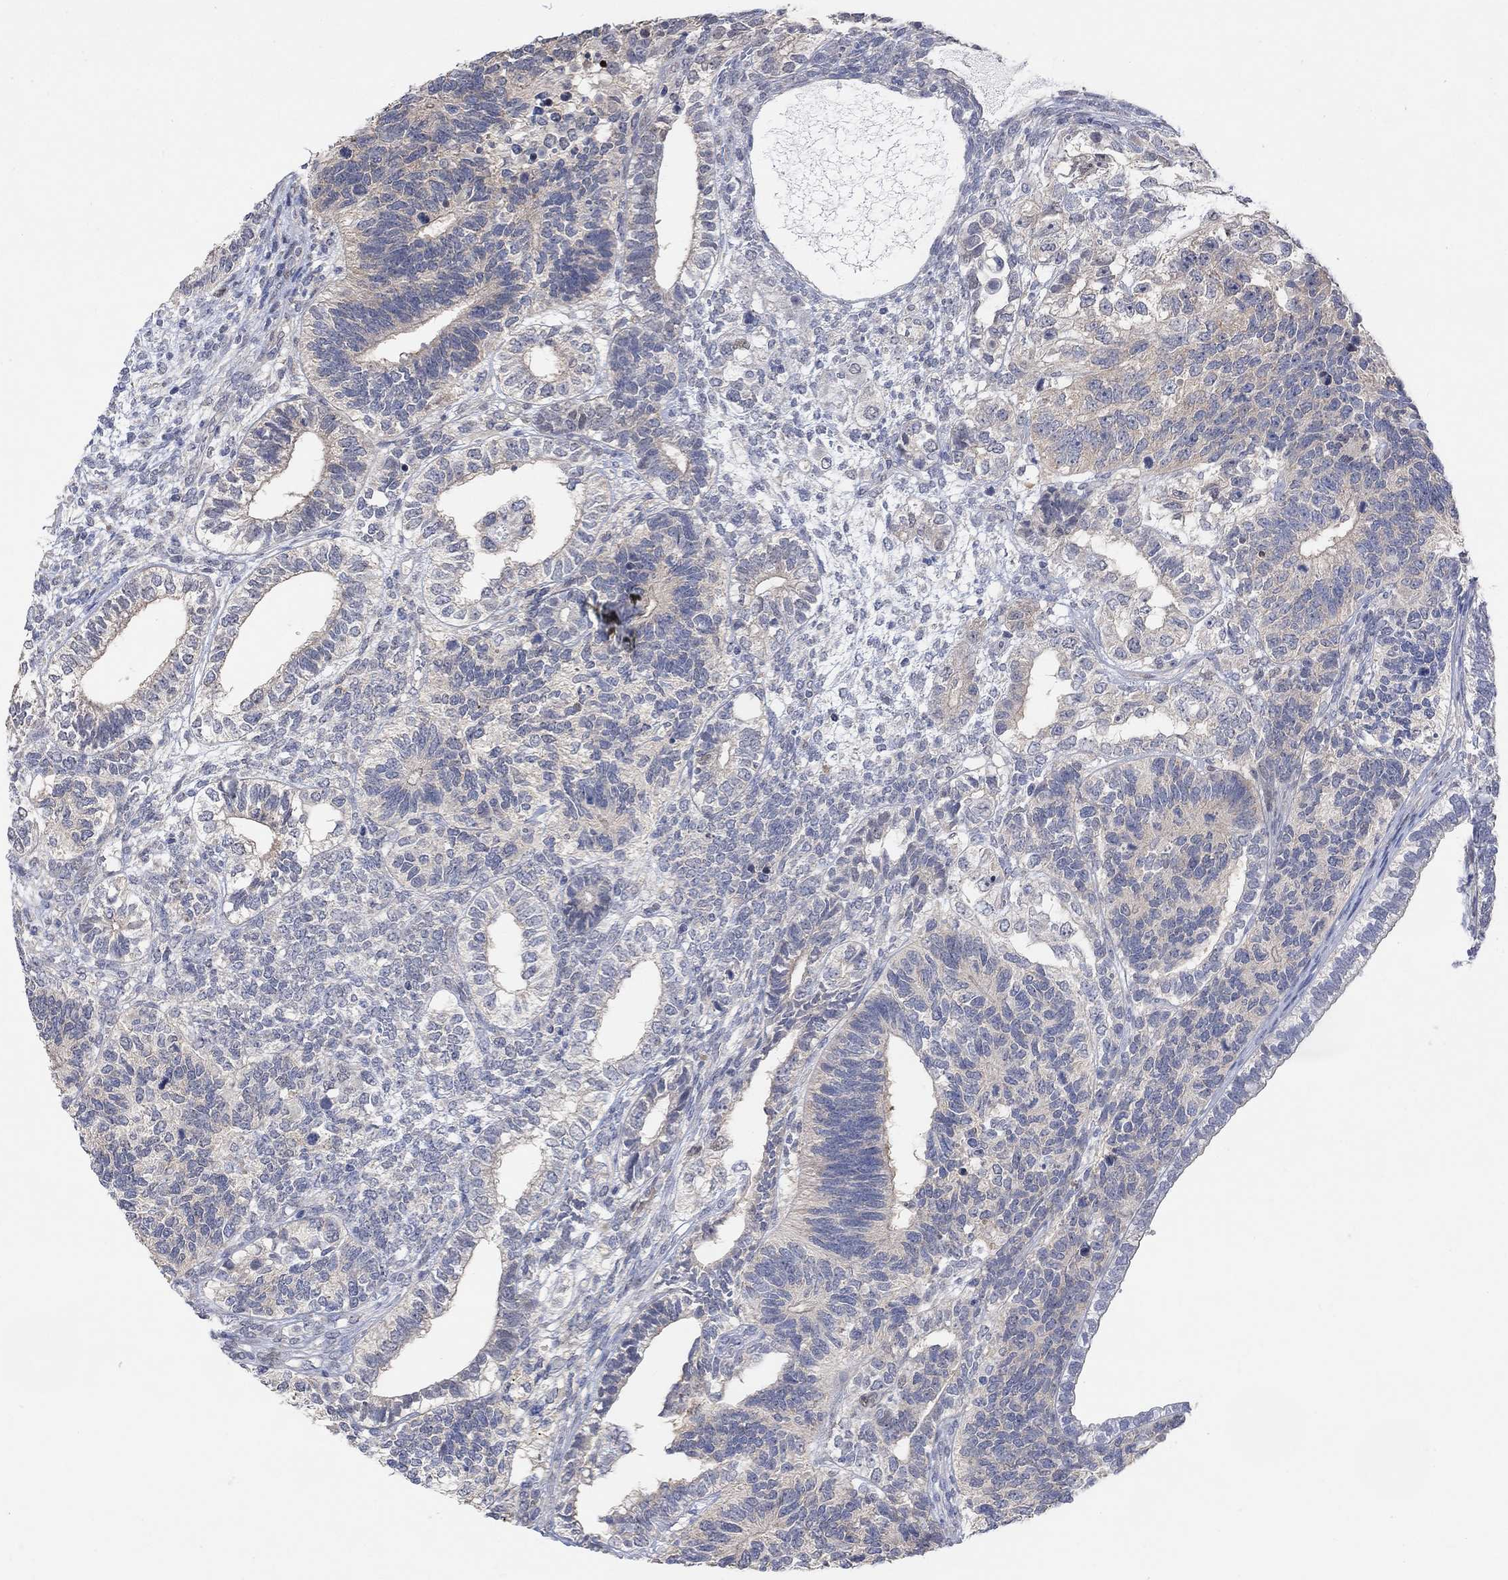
{"staining": {"intensity": "negative", "quantity": "none", "location": "none"}, "tissue": "testis cancer", "cell_type": "Tumor cells", "image_type": "cancer", "snomed": [{"axis": "morphology", "description": "Seminoma, NOS"}, {"axis": "morphology", "description": "Carcinoma, Embryonal, NOS"}, {"axis": "topography", "description": "Testis"}], "caption": "Micrograph shows no significant protein staining in tumor cells of testis cancer. (Stains: DAB (3,3'-diaminobenzidine) IHC with hematoxylin counter stain, Microscopy: brightfield microscopy at high magnification).", "gene": "CNTF", "patient": {"sex": "male", "age": 41}}